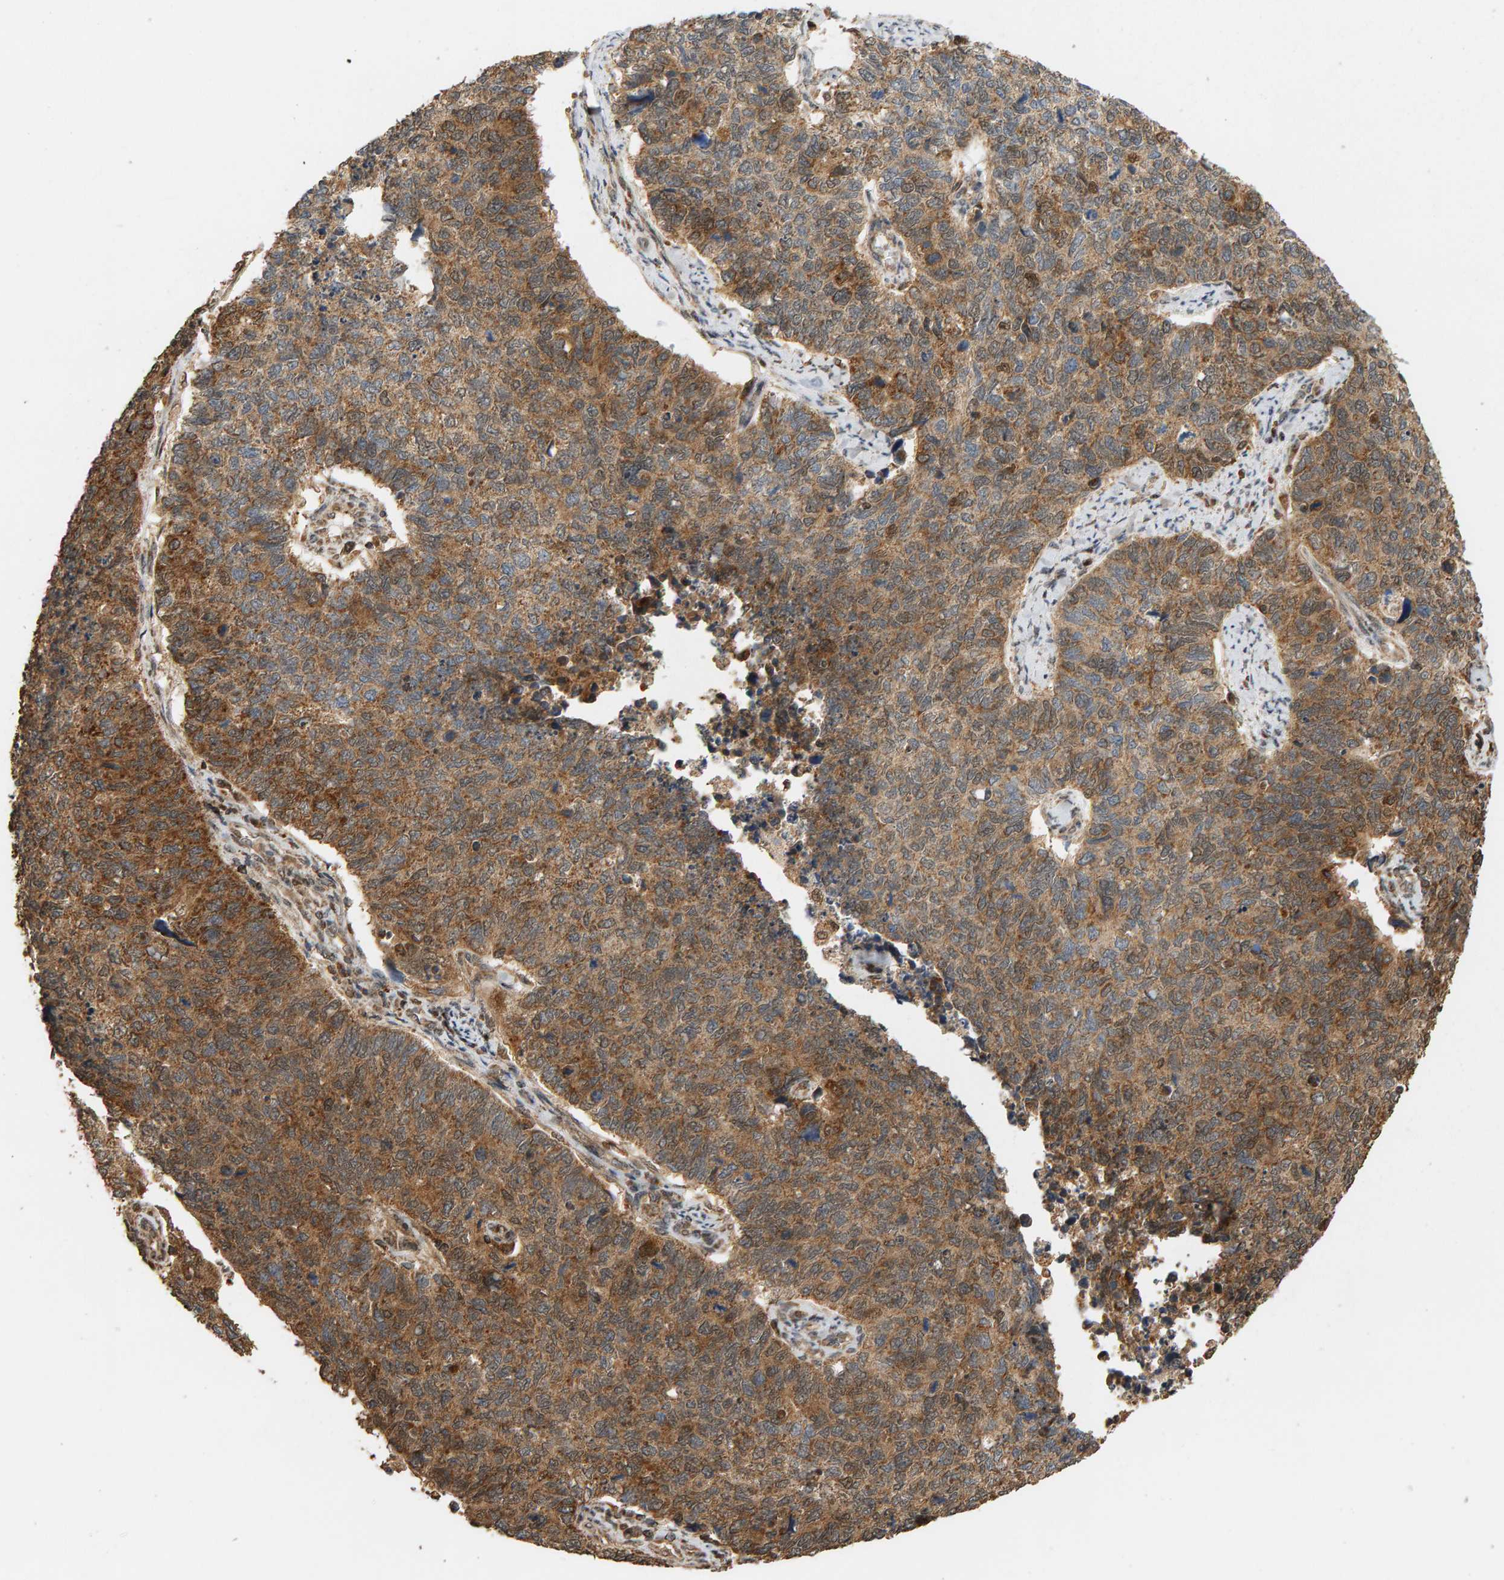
{"staining": {"intensity": "moderate", "quantity": ">75%", "location": "cytoplasmic/membranous,nuclear"}, "tissue": "cervical cancer", "cell_type": "Tumor cells", "image_type": "cancer", "snomed": [{"axis": "morphology", "description": "Squamous cell carcinoma, NOS"}, {"axis": "topography", "description": "Cervix"}], "caption": "The histopathology image shows a brown stain indicating the presence of a protein in the cytoplasmic/membranous and nuclear of tumor cells in cervical cancer (squamous cell carcinoma).", "gene": "GSTK1", "patient": {"sex": "female", "age": 63}}